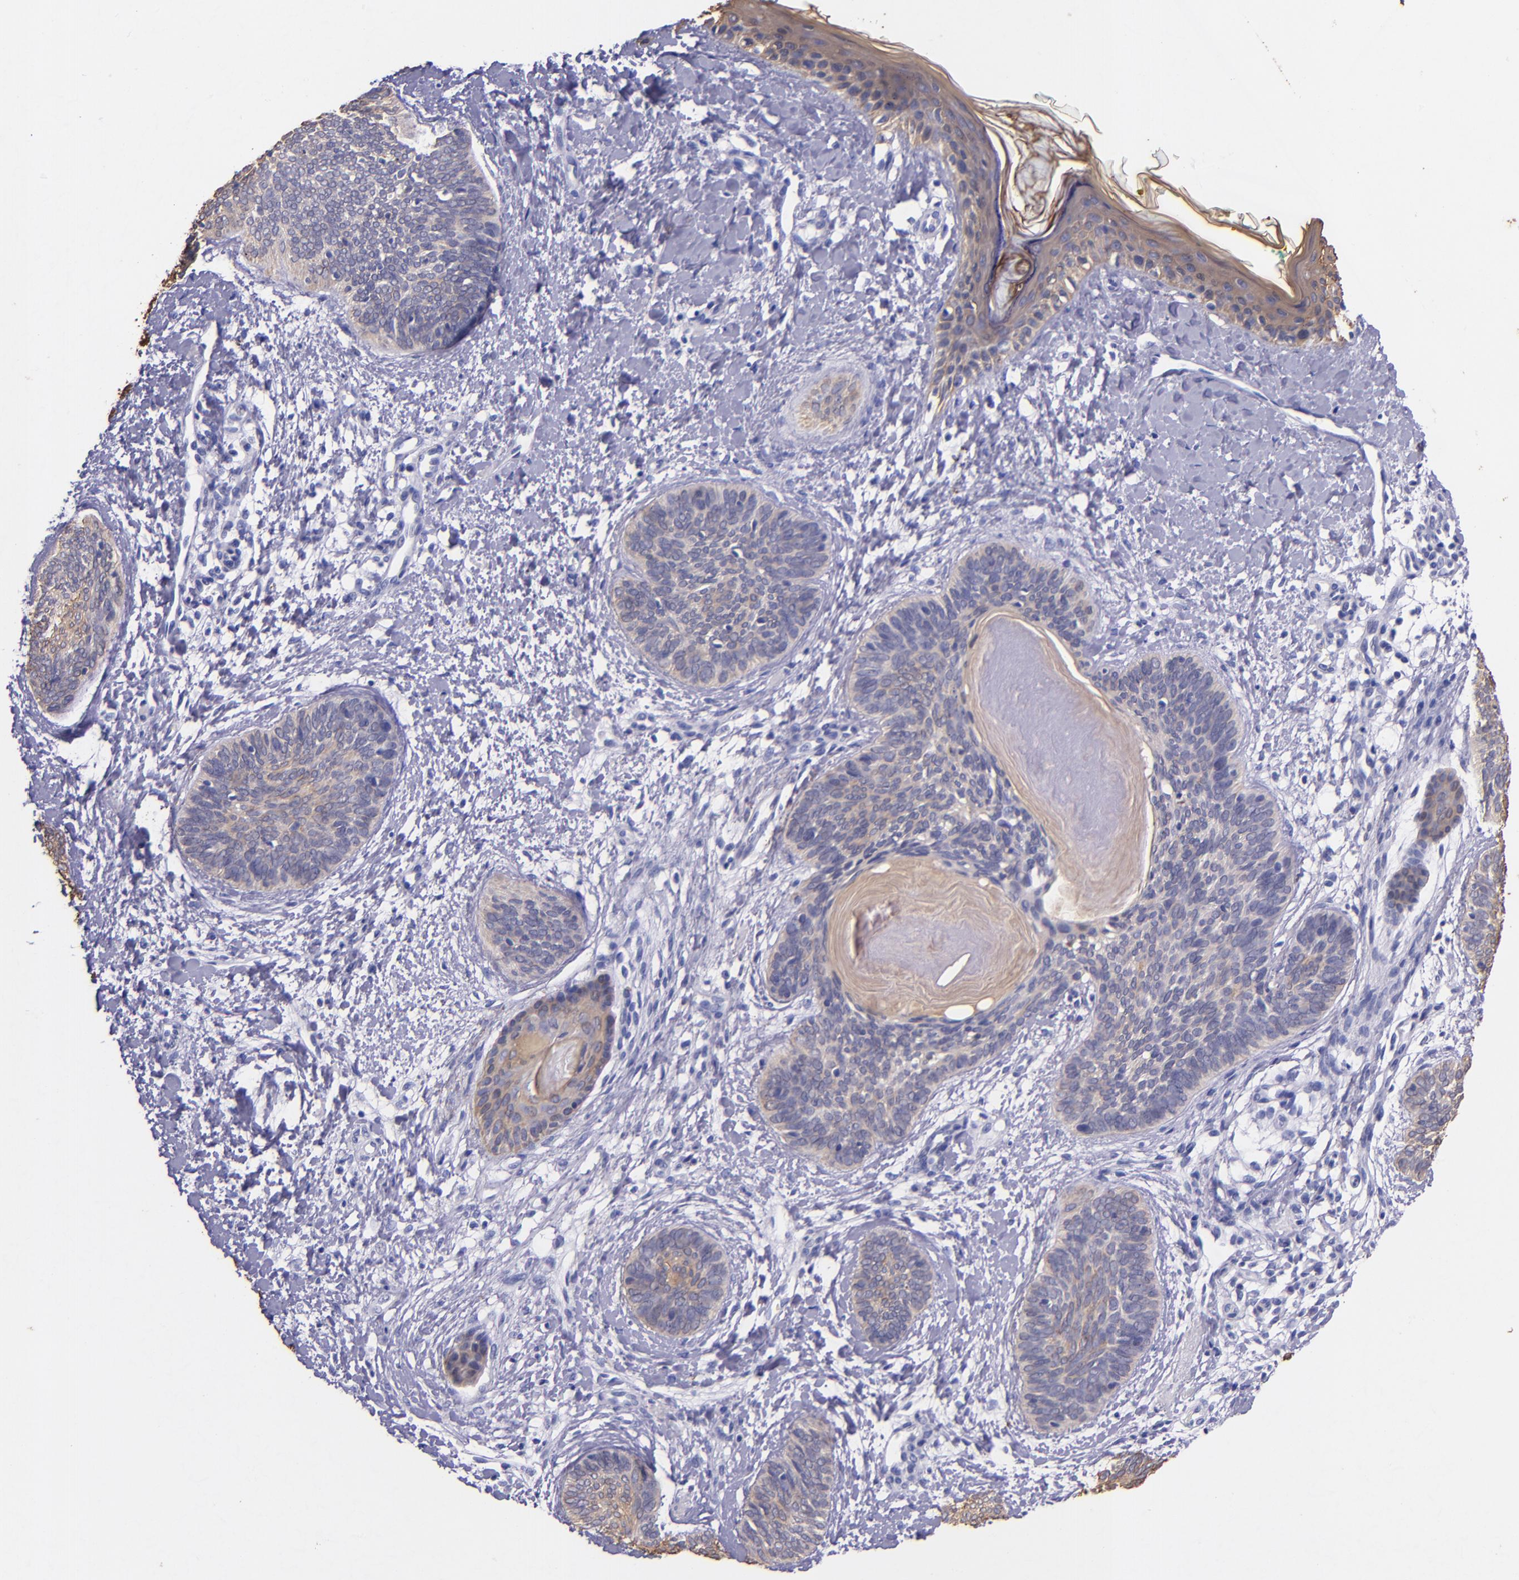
{"staining": {"intensity": "weak", "quantity": ">75%", "location": "cytoplasmic/membranous"}, "tissue": "skin cancer", "cell_type": "Tumor cells", "image_type": "cancer", "snomed": [{"axis": "morphology", "description": "Basal cell carcinoma"}, {"axis": "topography", "description": "Skin"}], "caption": "Immunohistochemical staining of skin basal cell carcinoma reveals low levels of weak cytoplasmic/membranous positivity in about >75% of tumor cells. (Brightfield microscopy of DAB IHC at high magnification).", "gene": "KRT4", "patient": {"sex": "female", "age": 81}}